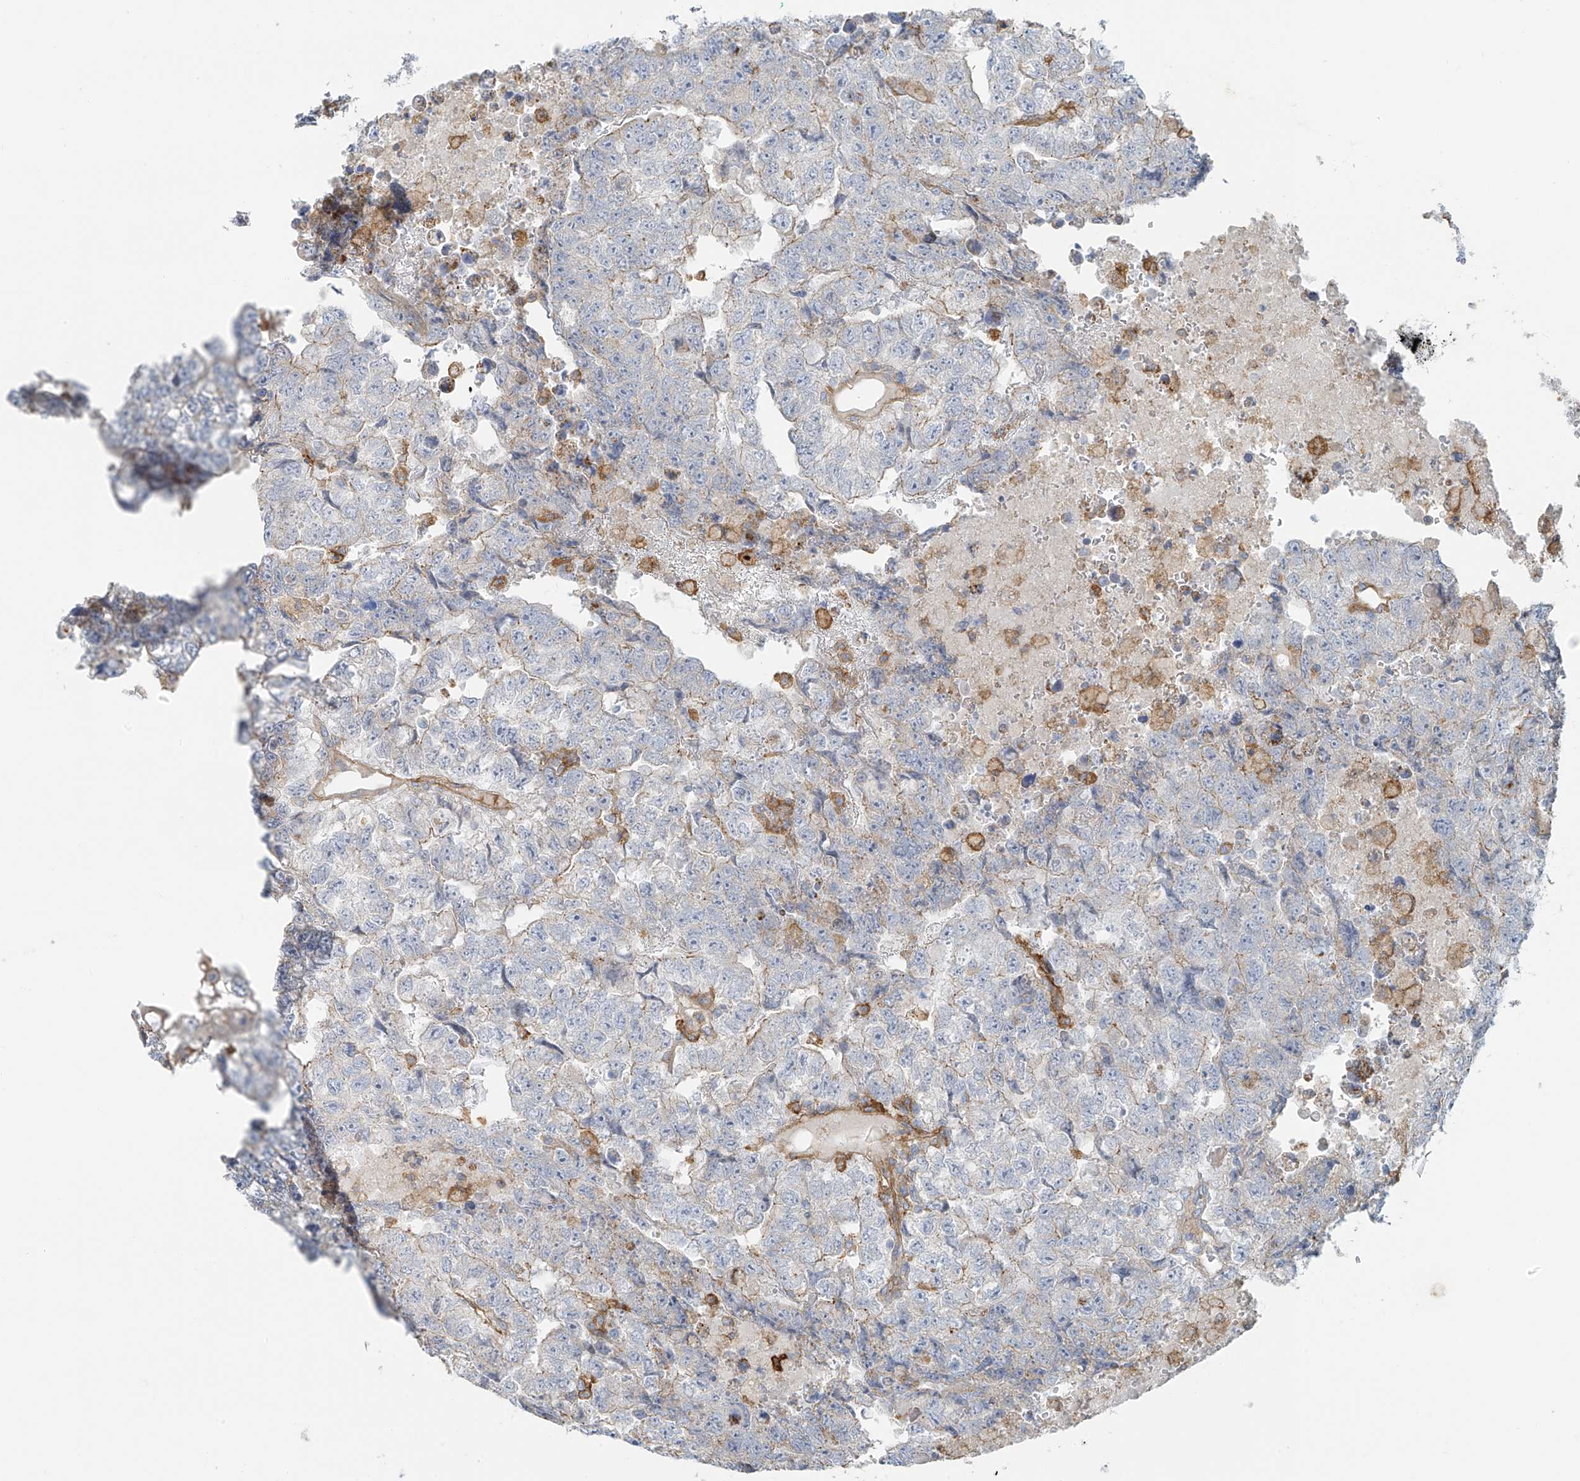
{"staining": {"intensity": "negative", "quantity": "none", "location": "none"}, "tissue": "testis cancer", "cell_type": "Tumor cells", "image_type": "cancer", "snomed": [{"axis": "morphology", "description": "Carcinoma, Embryonal, NOS"}, {"axis": "topography", "description": "Testis"}], "caption": "This is a image of immunohistochemistry staining of testis cancer, which shows no expression in tumor cells. The staining is performed using DAB brown chromogen with nuclei counter-stained in using hematoxylin.", "gene": "VAMP5", "patient": {"sex": "male", "age": 36}}